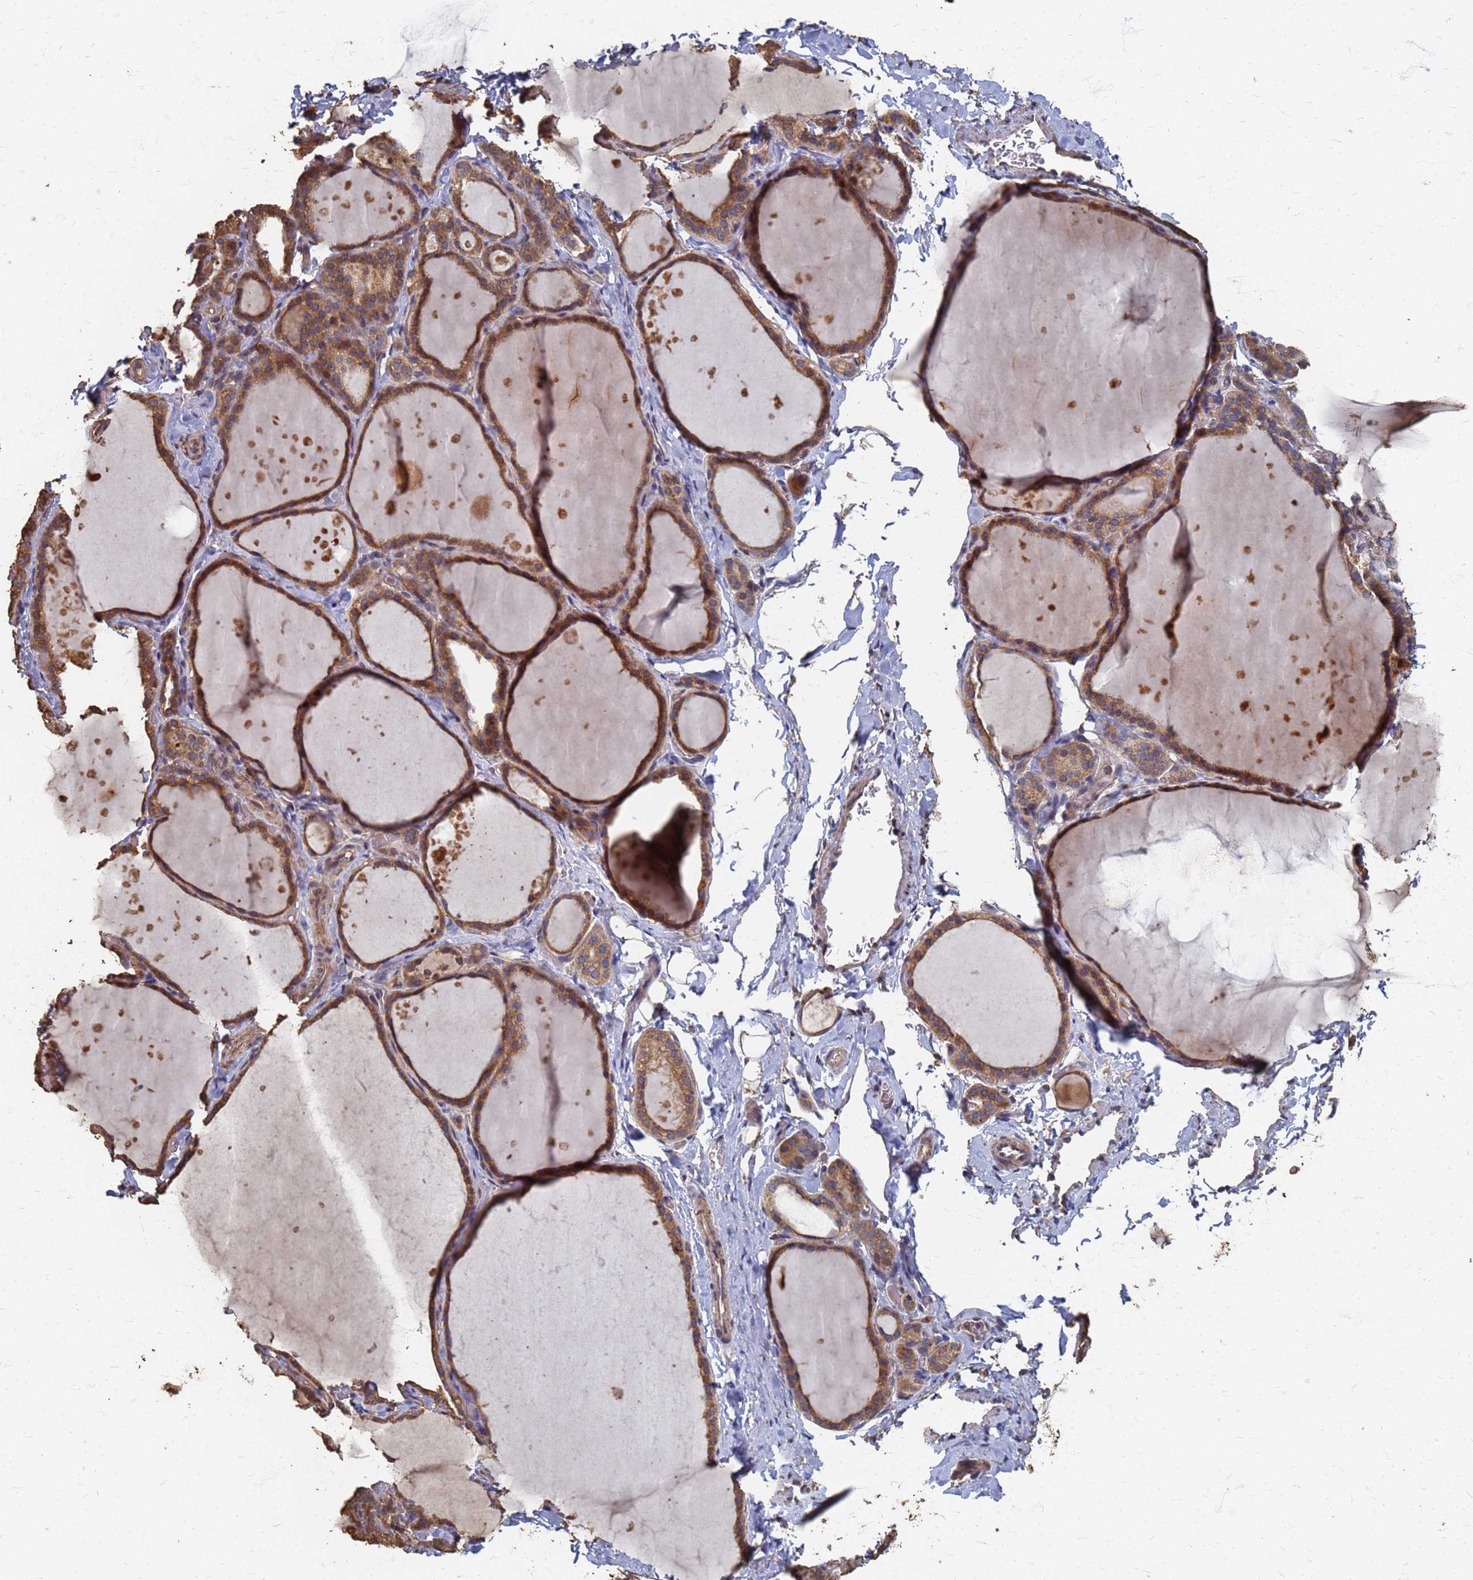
{"staining": {"intensity": "moderate", "quantity": ">75%", "location": "cytoplasmic/membranous"}, "tissue": "thyroid gland", "cell_type": "Glandular cells", "image_type": "normal", "snomed": [{"axis": "morphology", "description": "Normal tissue, NOS"}, {"axis": "topography", "description": "Thyroid gland"}], "caption": "Immunohistochemical staining of unremarkable thyroid gland demonstrates moderate cytoplasmic/membranous protein staining in about >75% of glandular cells. (DAB IHC, brown staining for protein, blue staining for nuclei).", "gene": "DPH5", "patient": {"sex": "female", "age": 44}}